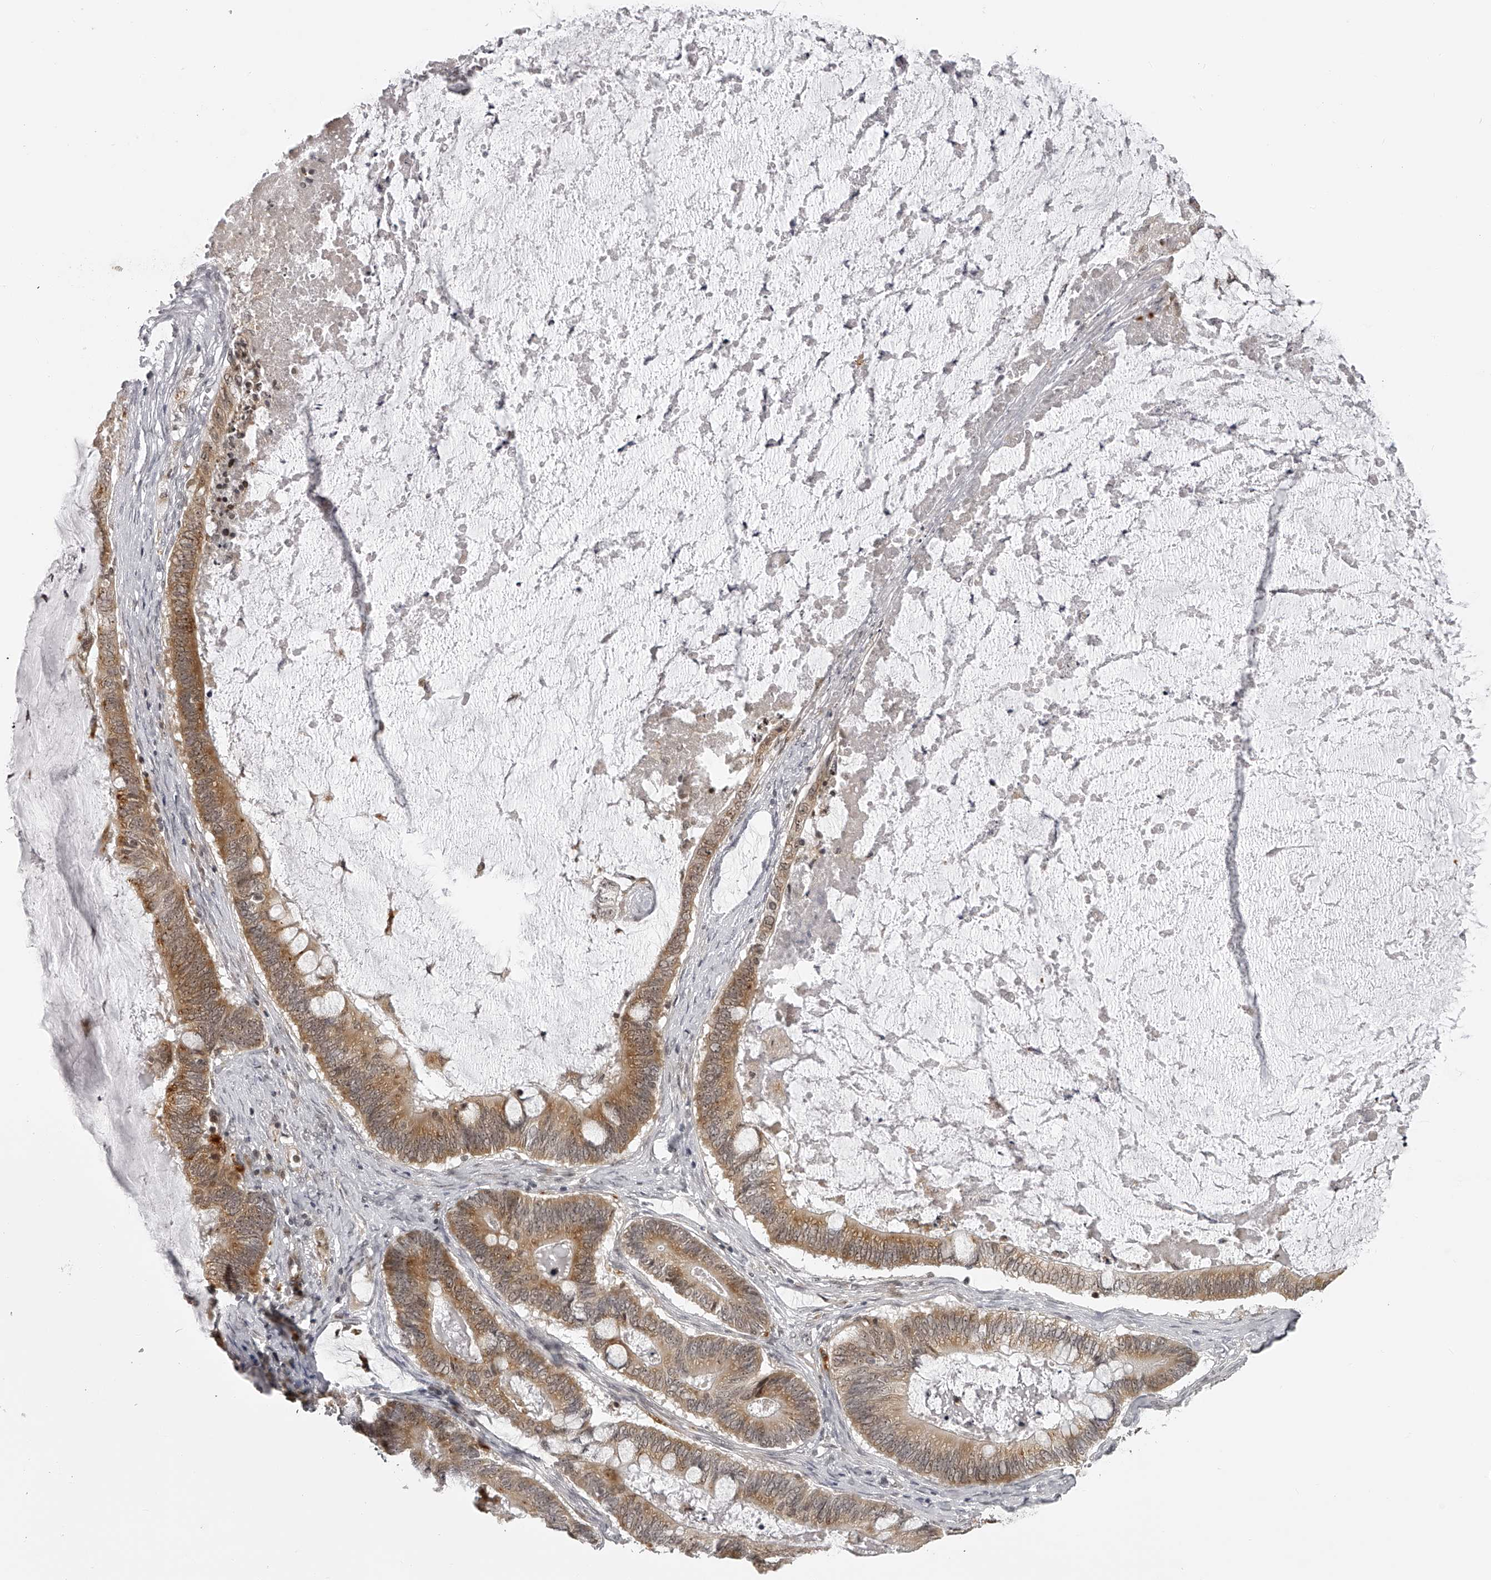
{"staining": {"intensity": "moderate", "quantity": ">75%", "location": "cytoplasmic/membranous"}, "tissue": "ovarian cancer", "cell_type": "Tumor cells", "image_type": "cancer", "snomed": [{"axis": "morphology", "description": "Cystadenocarcinoma, mucinous, NOS"}, {"axis": "topography", "description": "Ovary"}], "caption": "This is an image of IHC staining of ovarian mucinous cystadenocarcinoma, which shows moderate expression in the cytoplasmic/membranous of tumor cells.", "gene": "ODF2L", "patient": {"sex": "female", "age": 61}}